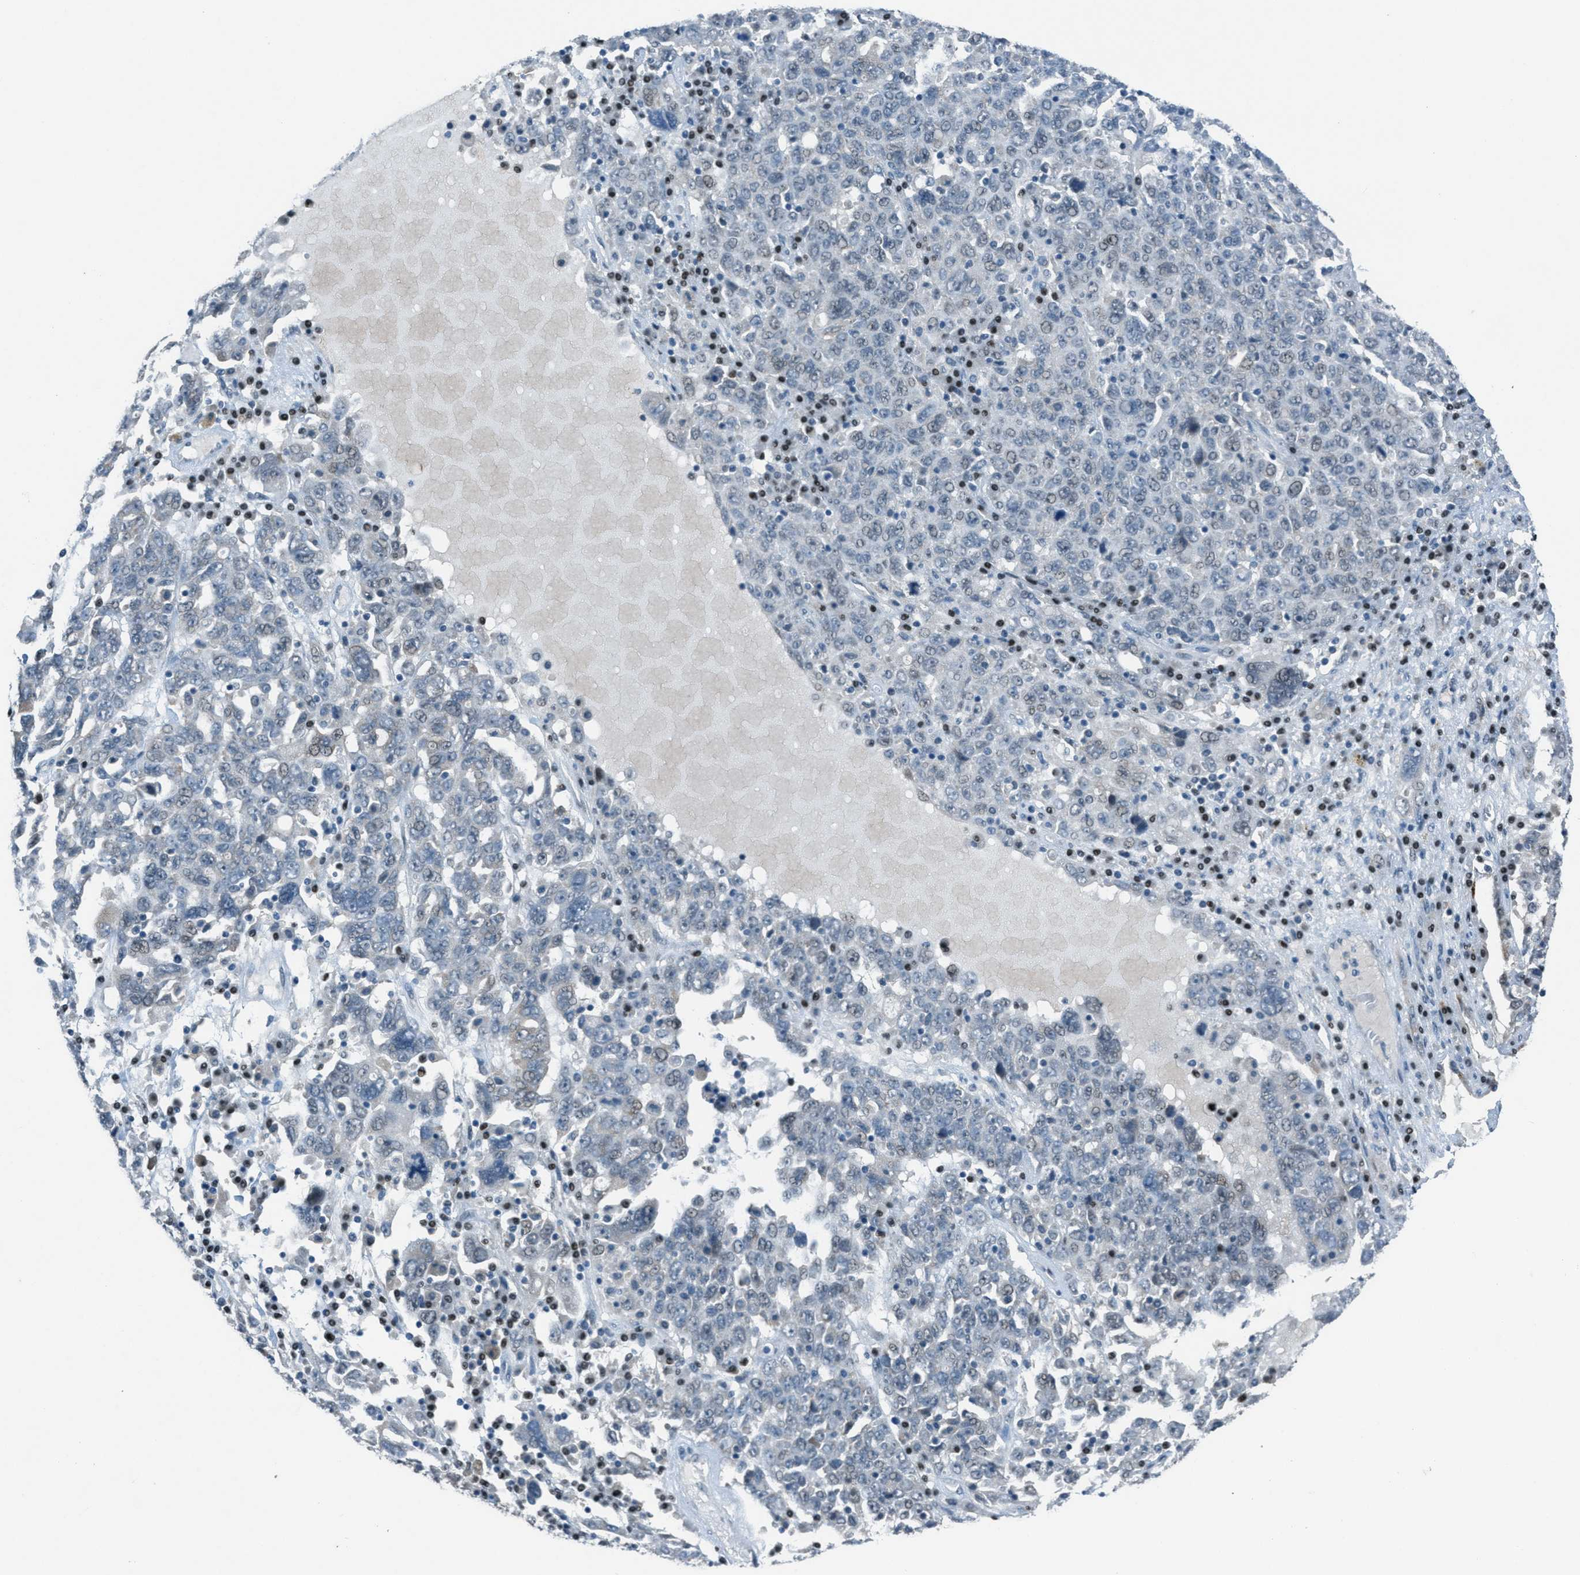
{"staining": {"intensity": "negative", "quantity": "none", "location": "none"}, "tissue": "ovarian cancer", "cell_type": "Tumor cells", "image_type": "cancer", "snomed": [{"axis": "morphology", "description": "Carcinoma, endometroid"}, {"axis": "topography", "description": "Ovary"}], "caption": "Tumor cells are negative for brown protein staining in ovarian cancer (endometroid carcinoma).", "gene": "TCF3", "patient": {"sex": "female", "age": 62}}